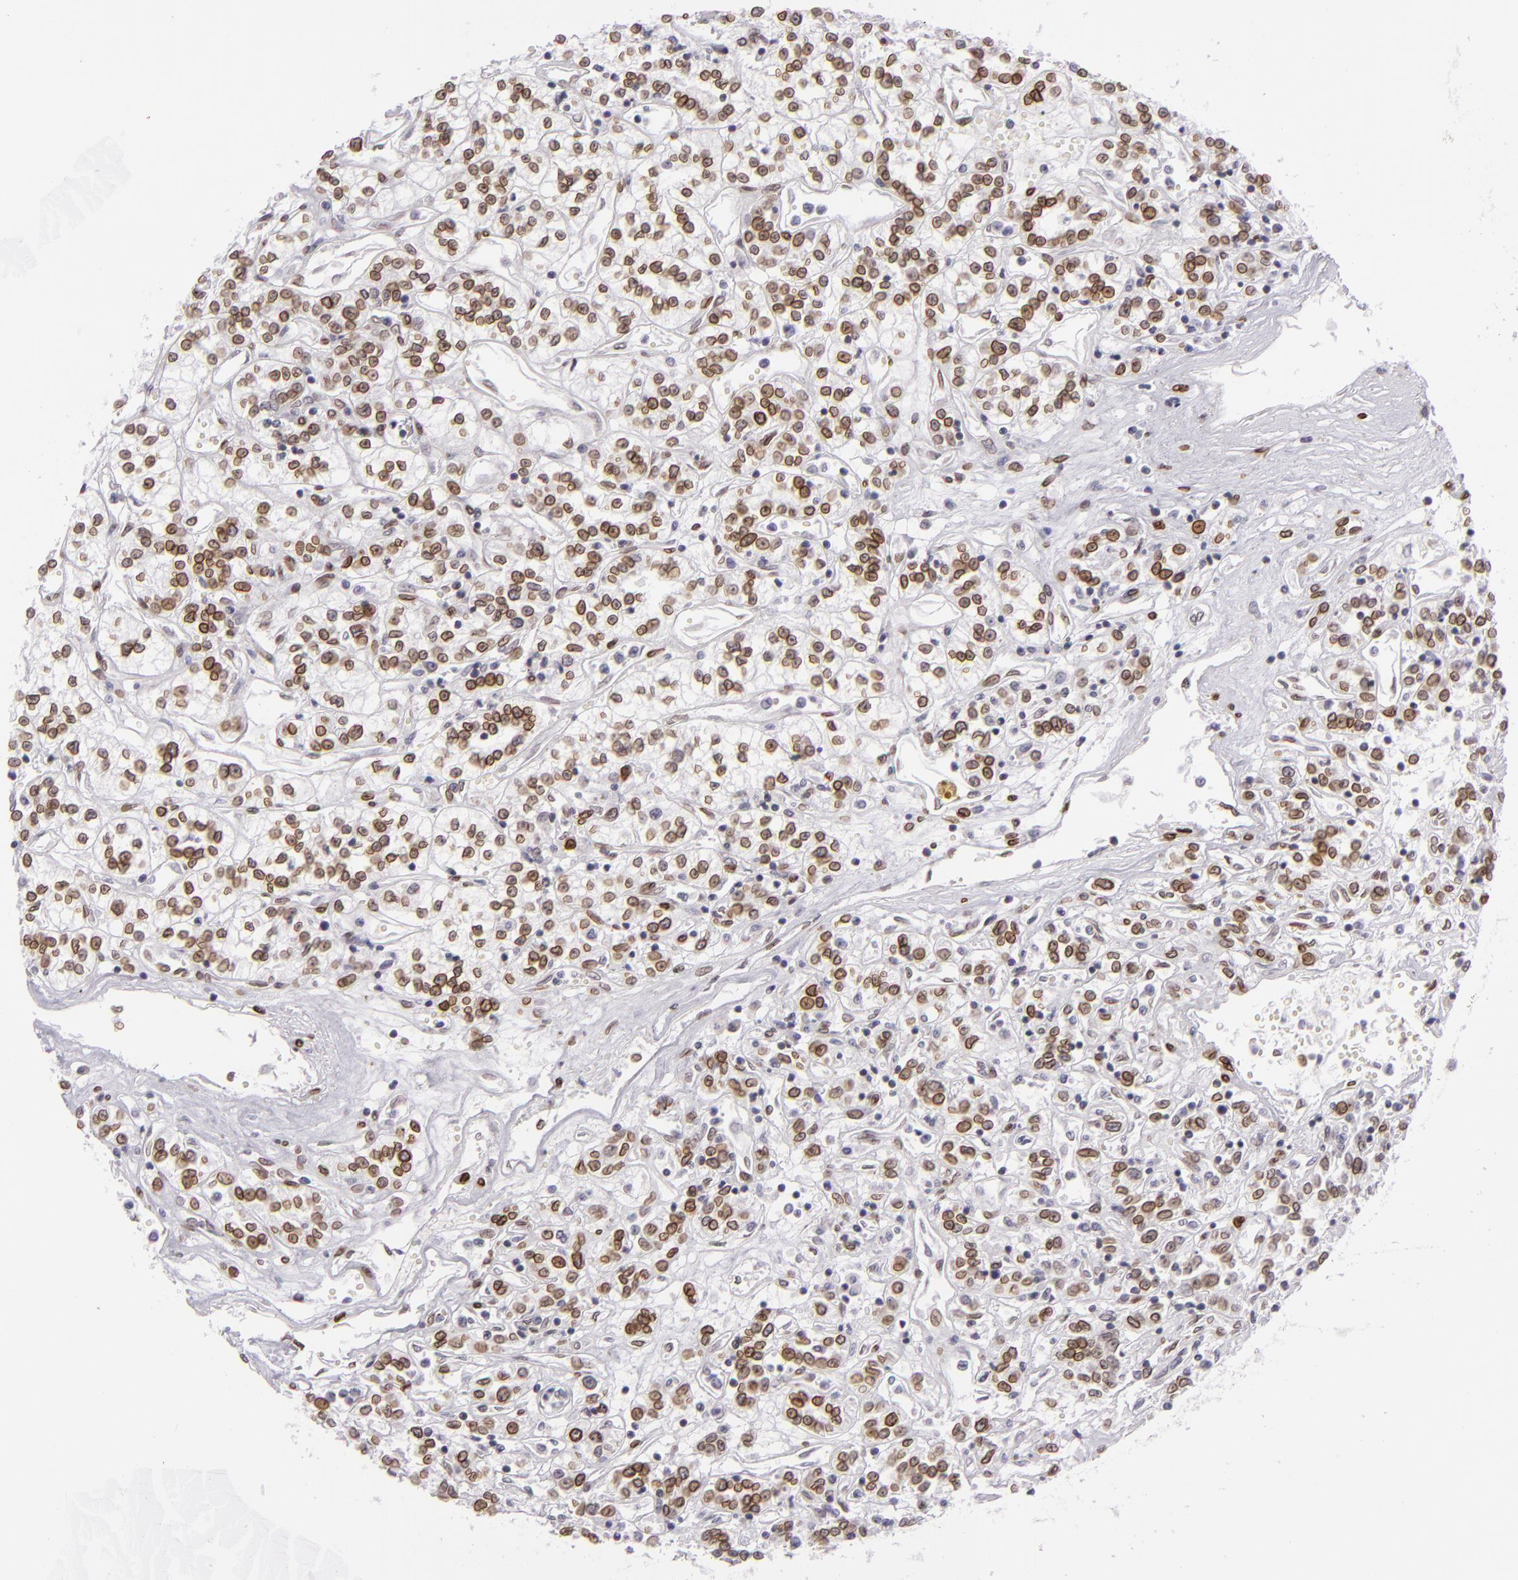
{"staining": {"intensity": "strong", "quantity": ">75%", "location": "nuclear"}, "tissue": "renal cancer", "cell_type": "Tumor cells", "image_type": "cancer", "snomed": [{"axis": "morphology", "description": "Adenocarcinoma, NOS"}, {"axis": "topography", "description": "Kidney"}], "caption": "A brown stain shows strong nuclear expression of a protein in human renal cancer tumor cells. (DAB (3,3'-diaminobenzidine) IHC with brightfield microscopy, high magnification).", "gene": "EMD", "patient": {"sex": "female", "age": 76}}